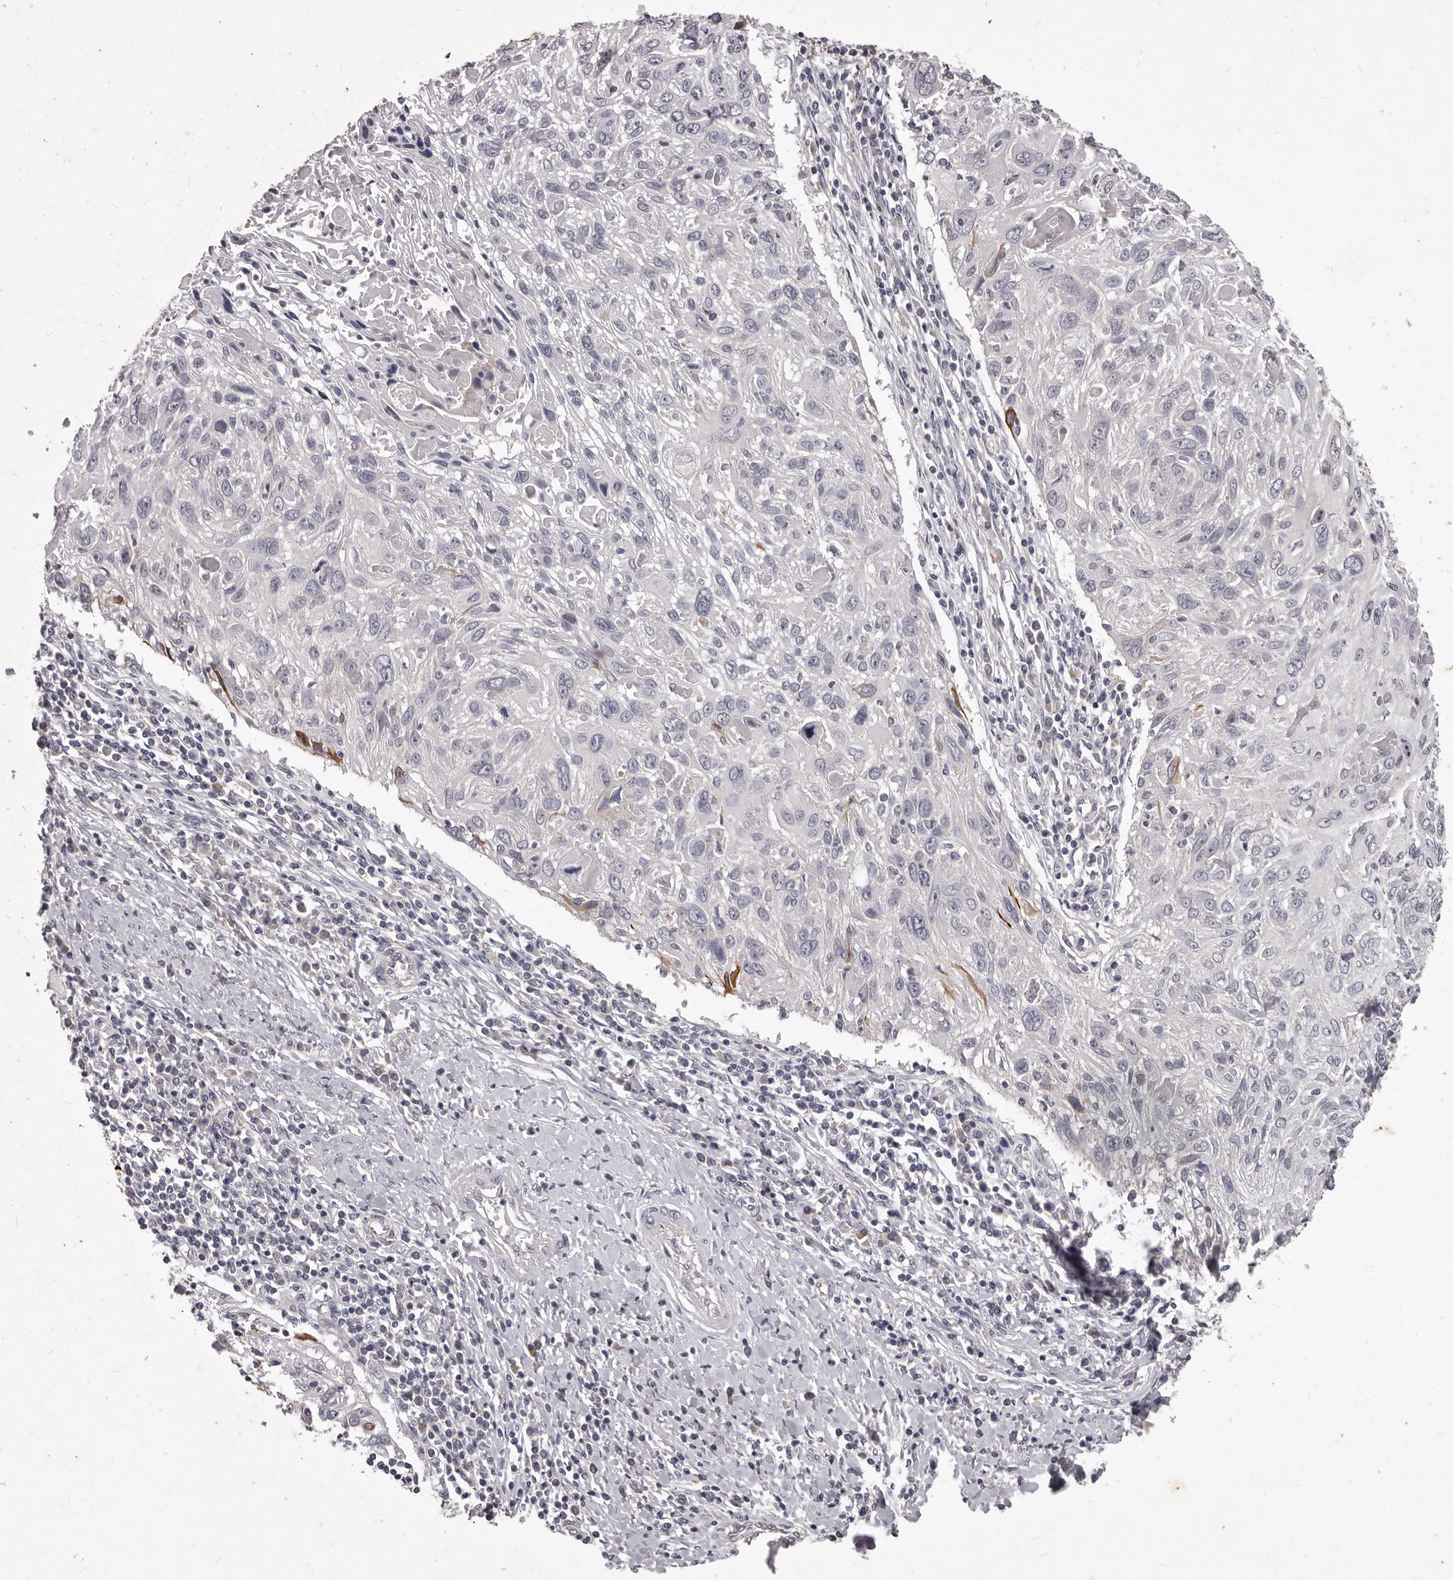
{"staining": {"intensity": "negative", "quantity": "none", "location": "none"}, "tissue": "cervical cancer", "cell_type": "Tumor cells", "image_type": "cancer", "snomed": [{"axis": "morphology", "description": "Squamous cell carcinoma, NOS"}, {"axis": "topography", "description": "Cervix"}], "caption": "A micrograph of cervical cancer stained for a protein reveals no brown staining in tumor cells. The staining is performed using DAB (3,3'-diaminobenzidine) brown chromogen with nuclei counter-stained in using hematoxylin.", "gene": "GPRC5C", "patient": {"sex": "female", "age": 51}}